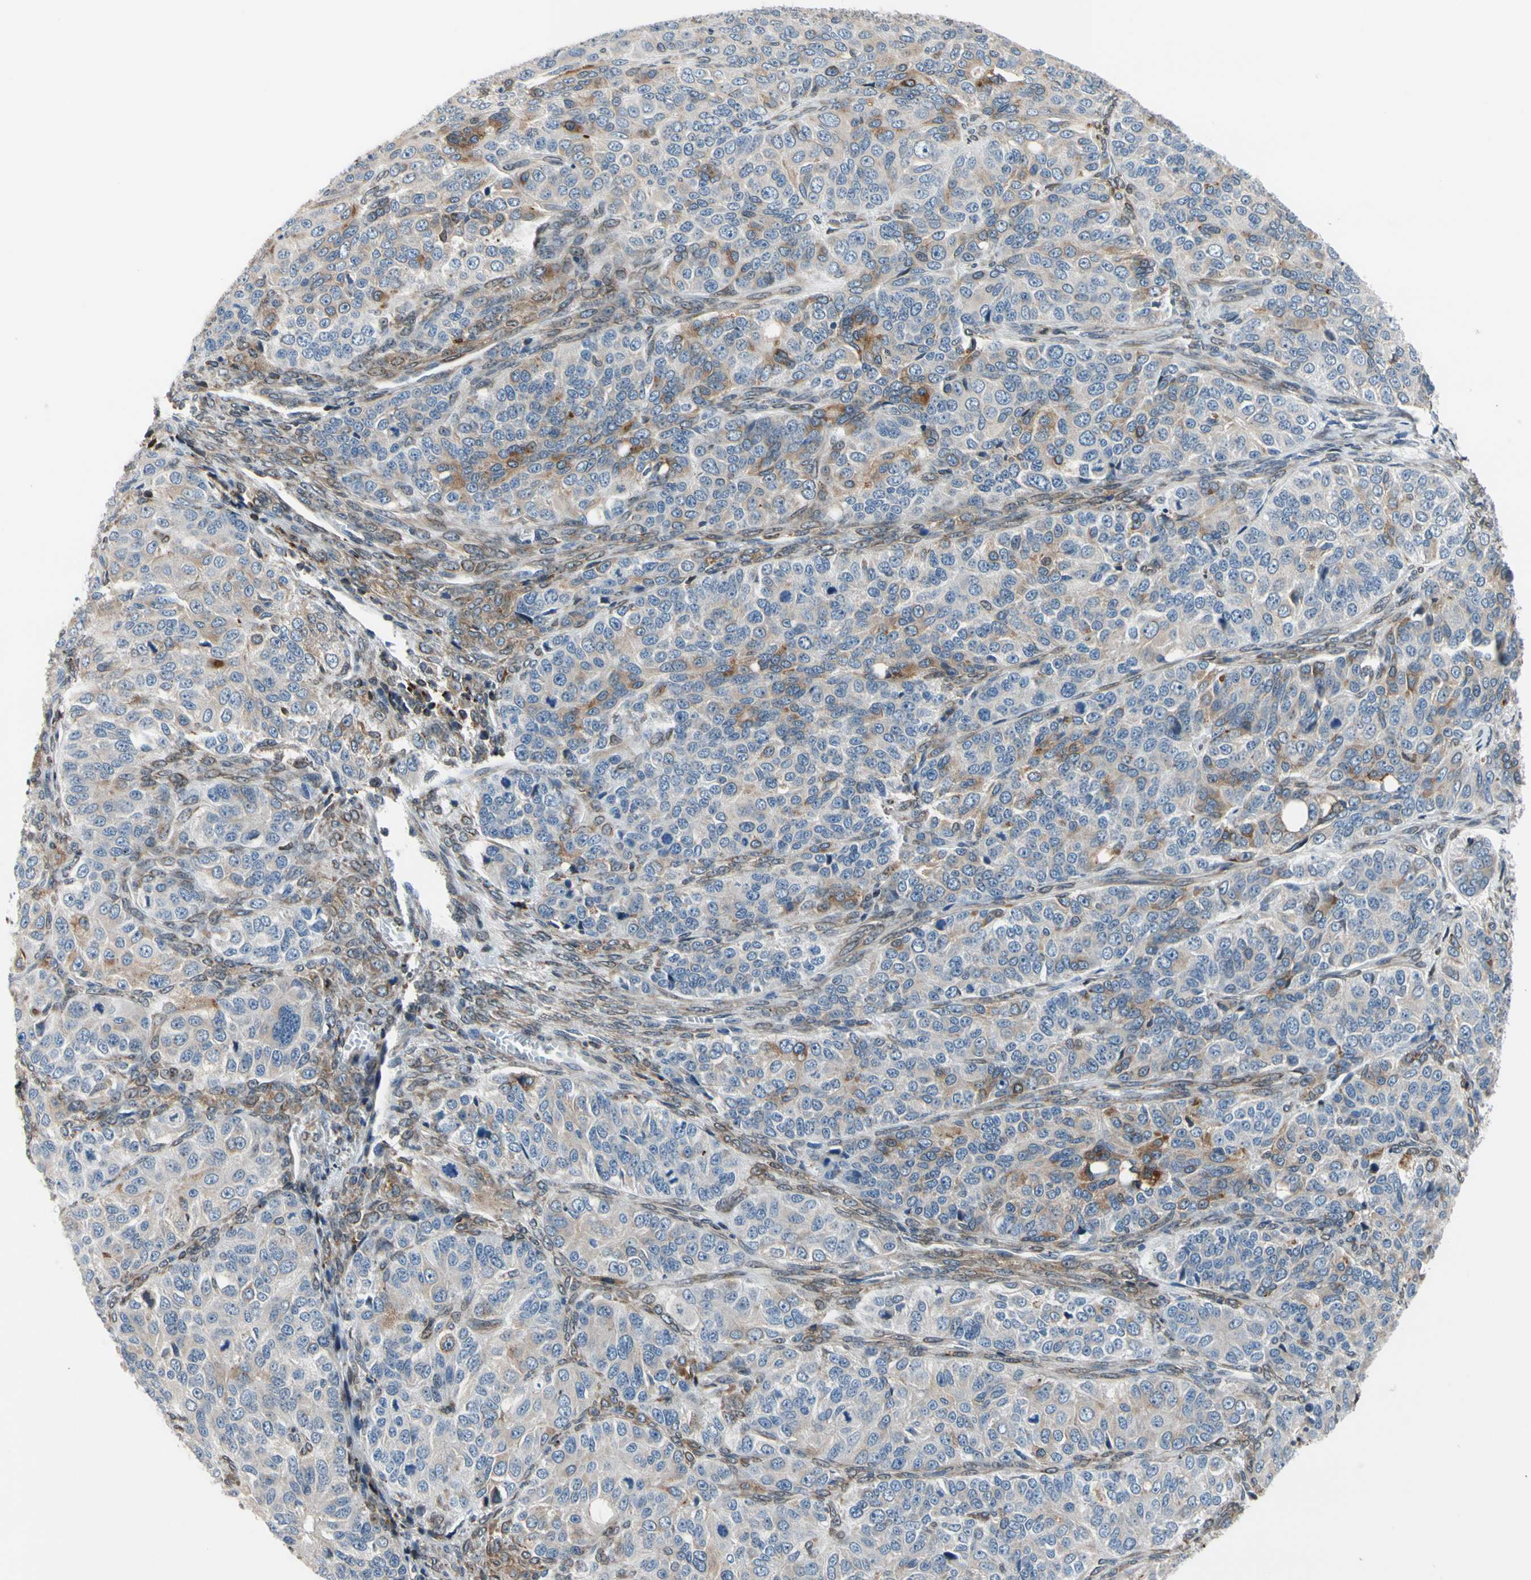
{"staining": {"intensity": "weak", "quantity": ">75%", "location": "cytoplasmic/membranous"}, "tissue": "ovarian cancer", "cell_type": "Tumor cells", "image_type": "cancer", "snomed": [{"axis": "morphology", "description": "Carcinoma, endometroid"}, {"axis": "topography", "description": "Ovary"}], "caption": "IHC micrograph of ovarian cancer stained for a protein (brown), which shows low levels of weak cytoplasmic/membranous staining in approximately >75% of tumor cells.", "gene": "TMED7", "patient": {"sex": "female", "age": 51}}